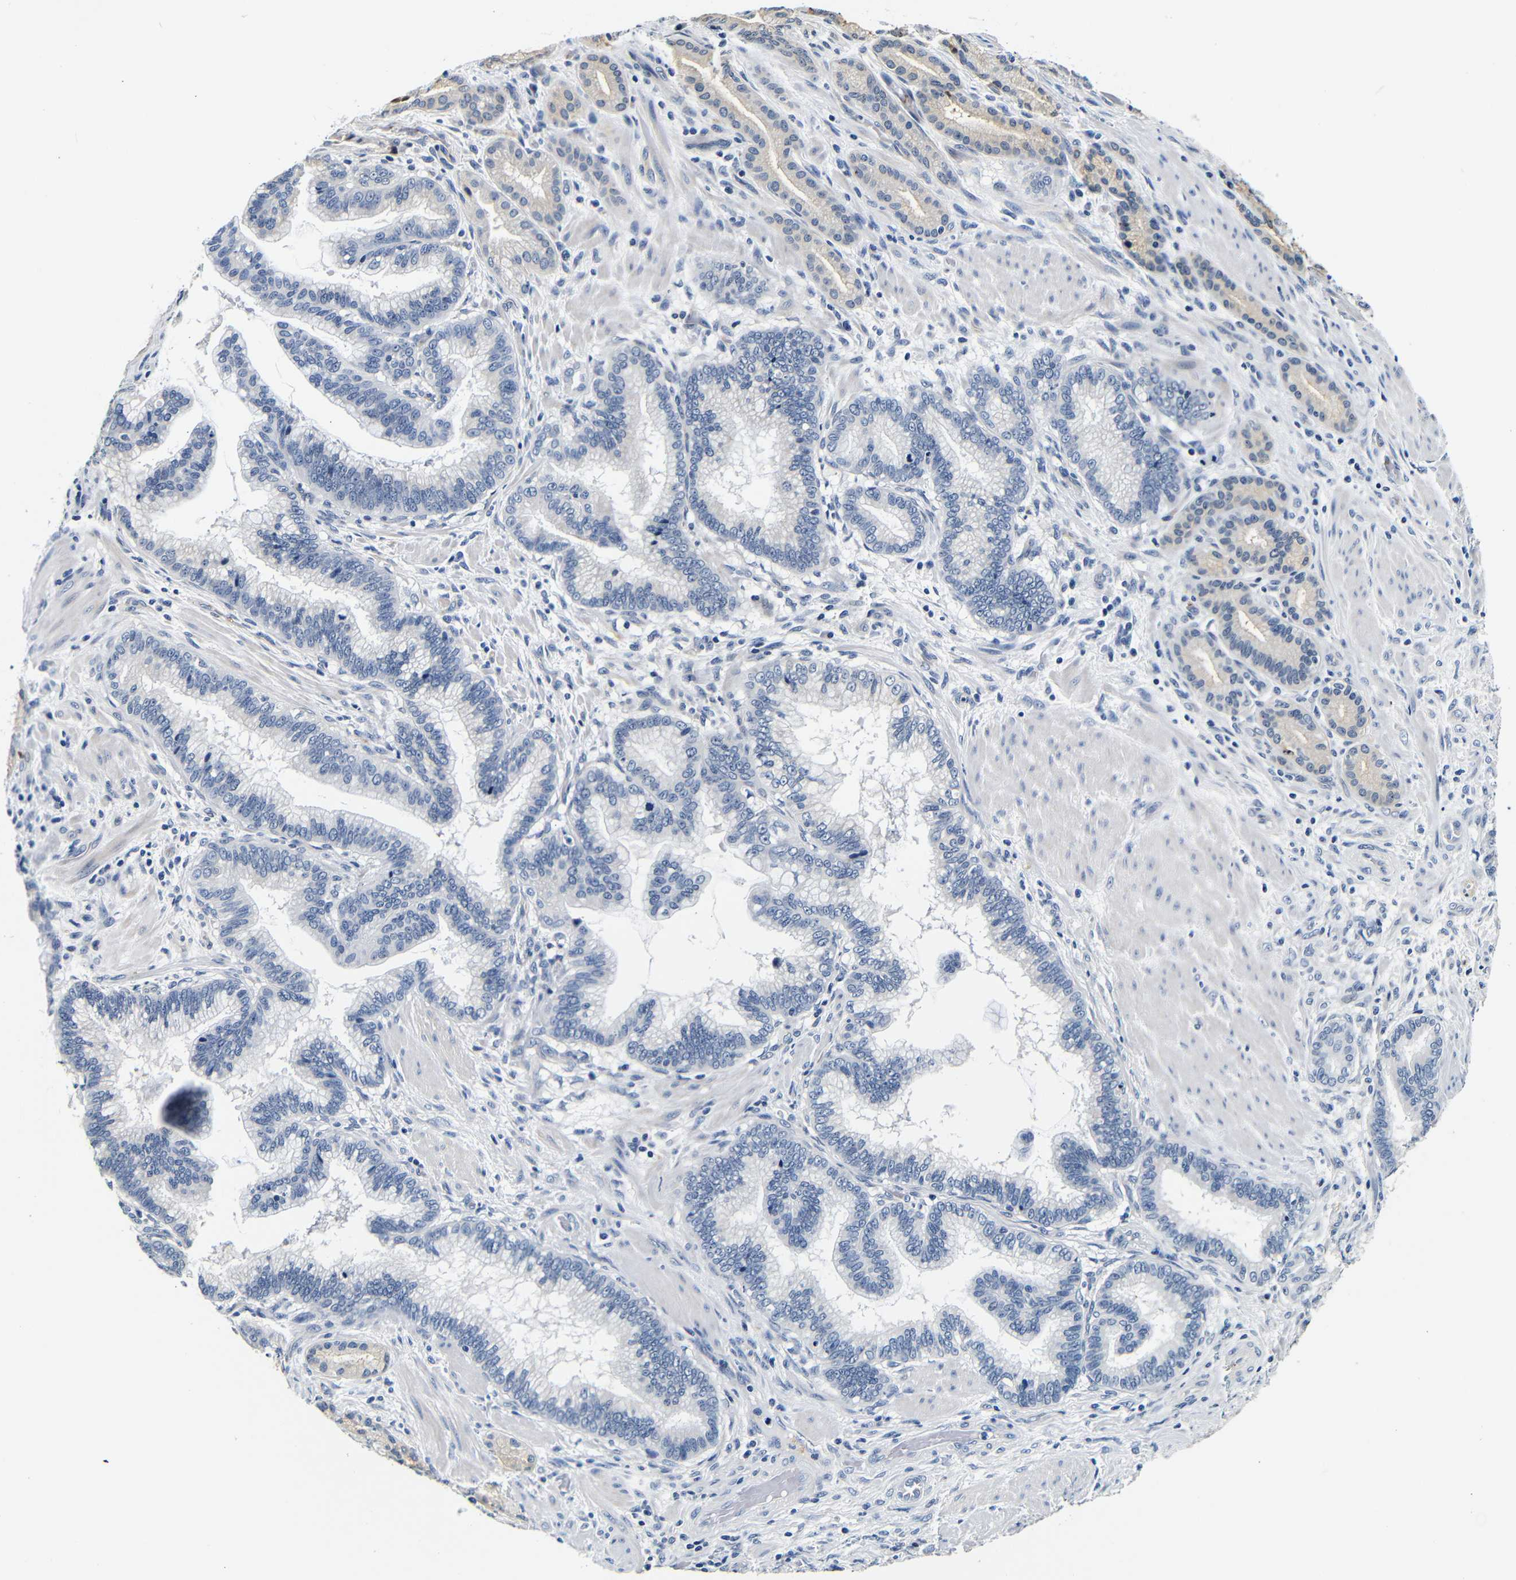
{"staining": {"intensity": "negative", "quantity": "none", "location": "none"}, "tissue": "pancreatic cancer", "cell_type": "Tumor cells", "image_type": "cancer", "snomed": [{"axis": "morphology", "description": "Adenocarcinoma, NOS"}, {"axis": "topography", "description": "Pancreas"}], "caption": "Tumor cells are negative for protein expression in human pancreatic cancer (adenocarcinoma).", "gene": "GP1BA", "patient": {"sex": "female", "age": 64}}